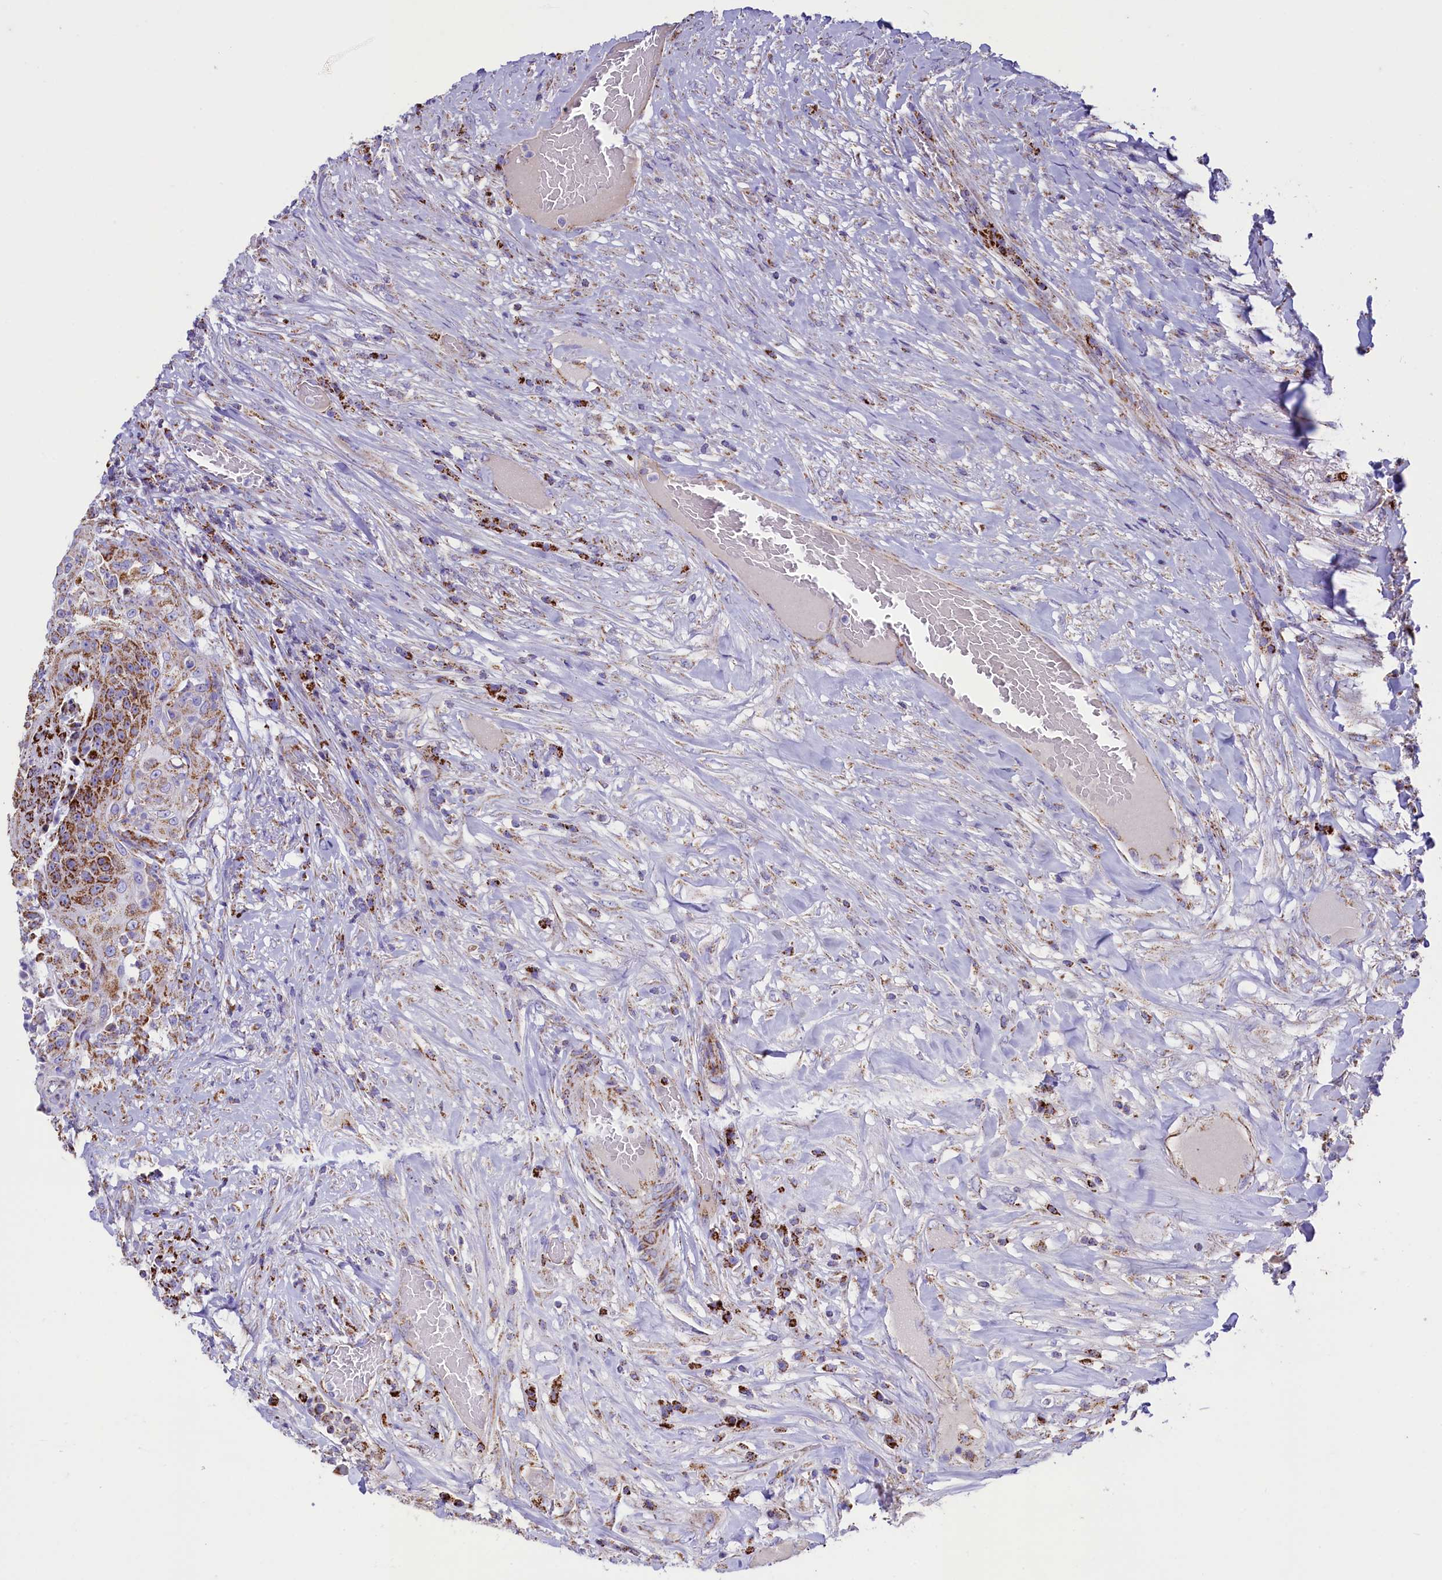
{"staining": {"intensity": "strong", "quantity": "25%-75%", "location": "cytoplasmic/membranous"}, "tissue": "urothelial cancer", "cell_type": "Tumor cells", "image_type": "cancer", "snomed": [{"axis": "morphology", "description": "Urothelial carcinoma, High grade"}, {"axis": "topography", "description": "Urinary bladder"}], "caption": "Protein staining shows strong cytoplasmic/membranous staining in about 25%-75% of tumor cells in high-grade urothelial carcinoma. Using DAB (brown) and hematoxylin (blue) stains, captured at high magnification using brightfield microscopy.", "gene": "IDH3A", "patient": {"sex": "female", "age": 63}}